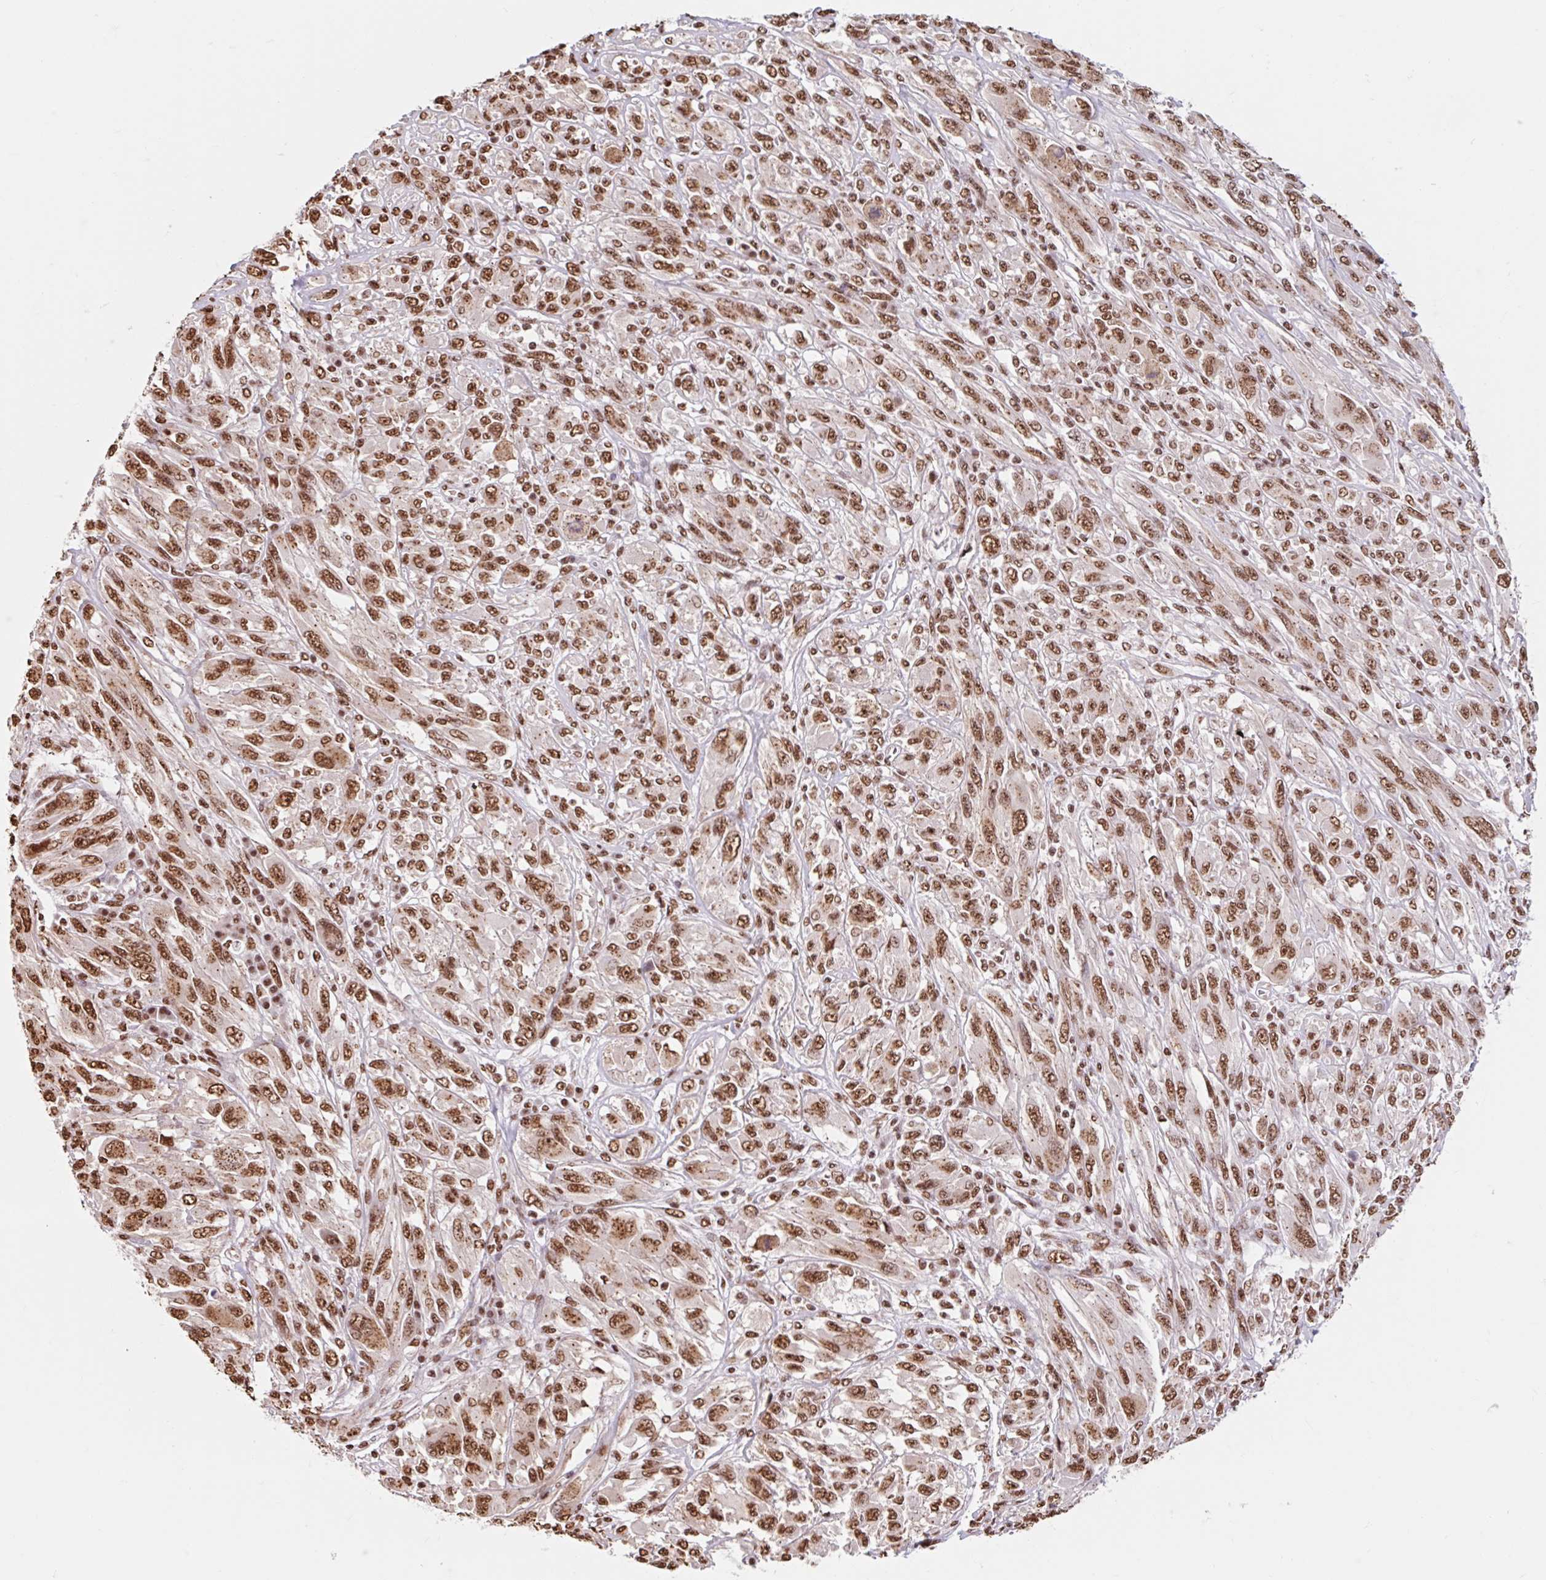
{"staining": {"intensity": "moderate", "quantity": ">75%", "location": "nuclear"}, "tissue": "melanoma", "cell_type": "Tumor cells", "image_type": "cancer", "snomed": [{"axis": "morphology", "description": "Malignant melanoma, NOS"}, {"axis": "topography", "description": "Skin"}], "caption": "The histopathology image exhibits staining of melanoma, revealing moderate nuclear protein staining (brown color) within tumor cells.", "gene": "BICRA", "patient": {"sex": "female", "age": 91}}